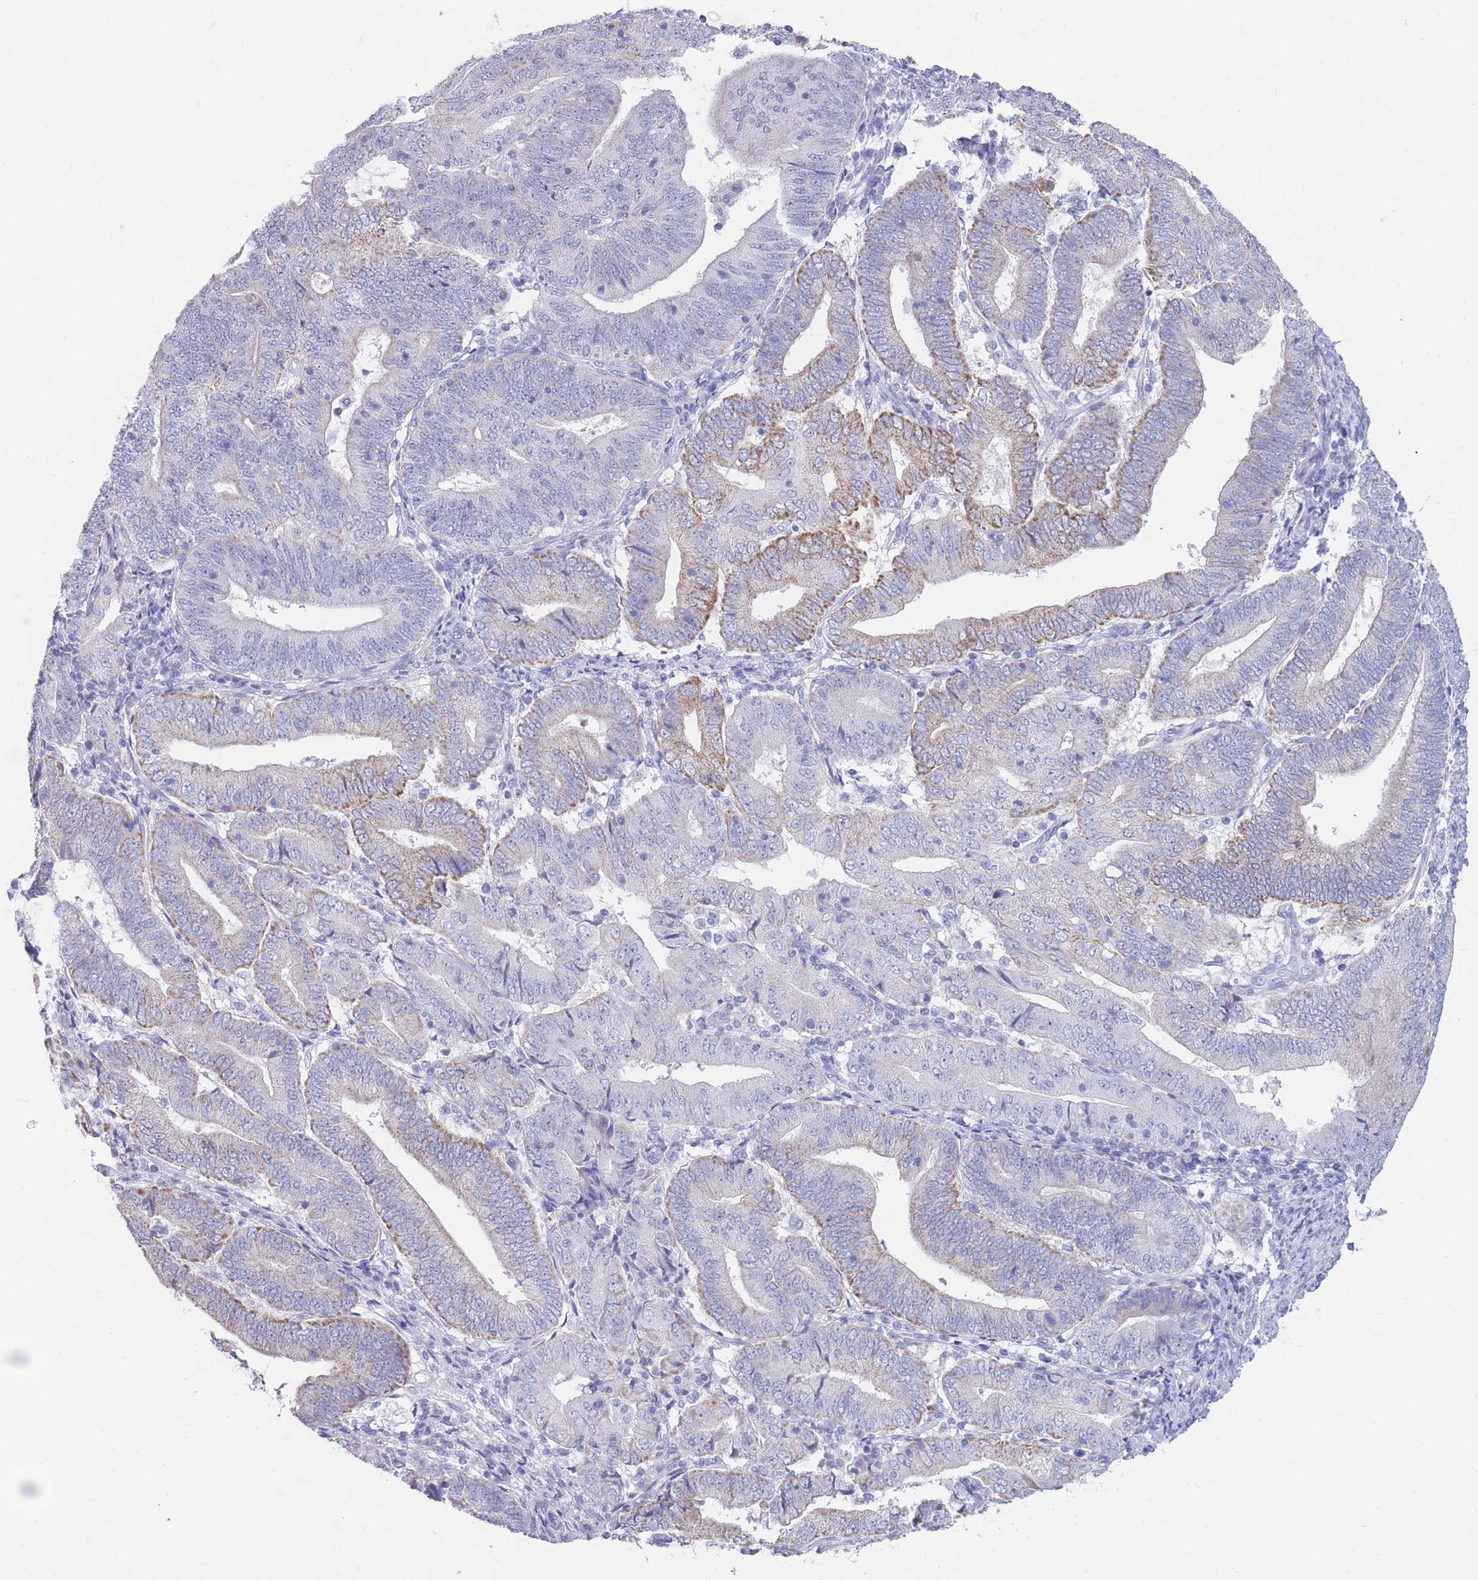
{"staining": {"intensity": "moderate", "quantity": "<25%", "location": "cytoplasmic/membranous"}, "tissue": "endometrial cancer", "cell_type": "Tumor cells", "image_type": "cancer", "snomed": [{"axis": "morphology", "description": "Adenocarcinoma, NOS"}, {"axis": "topography", "description": "Endometrium"}], "caption": "The immunohistochemical stain highlights moderate cytoplasmic/membranous positivity in tumor cells of endometrial adenocarcinoma tissue.", "gene": "INTS2", "patient": {"sex": "female", "age": 70}}